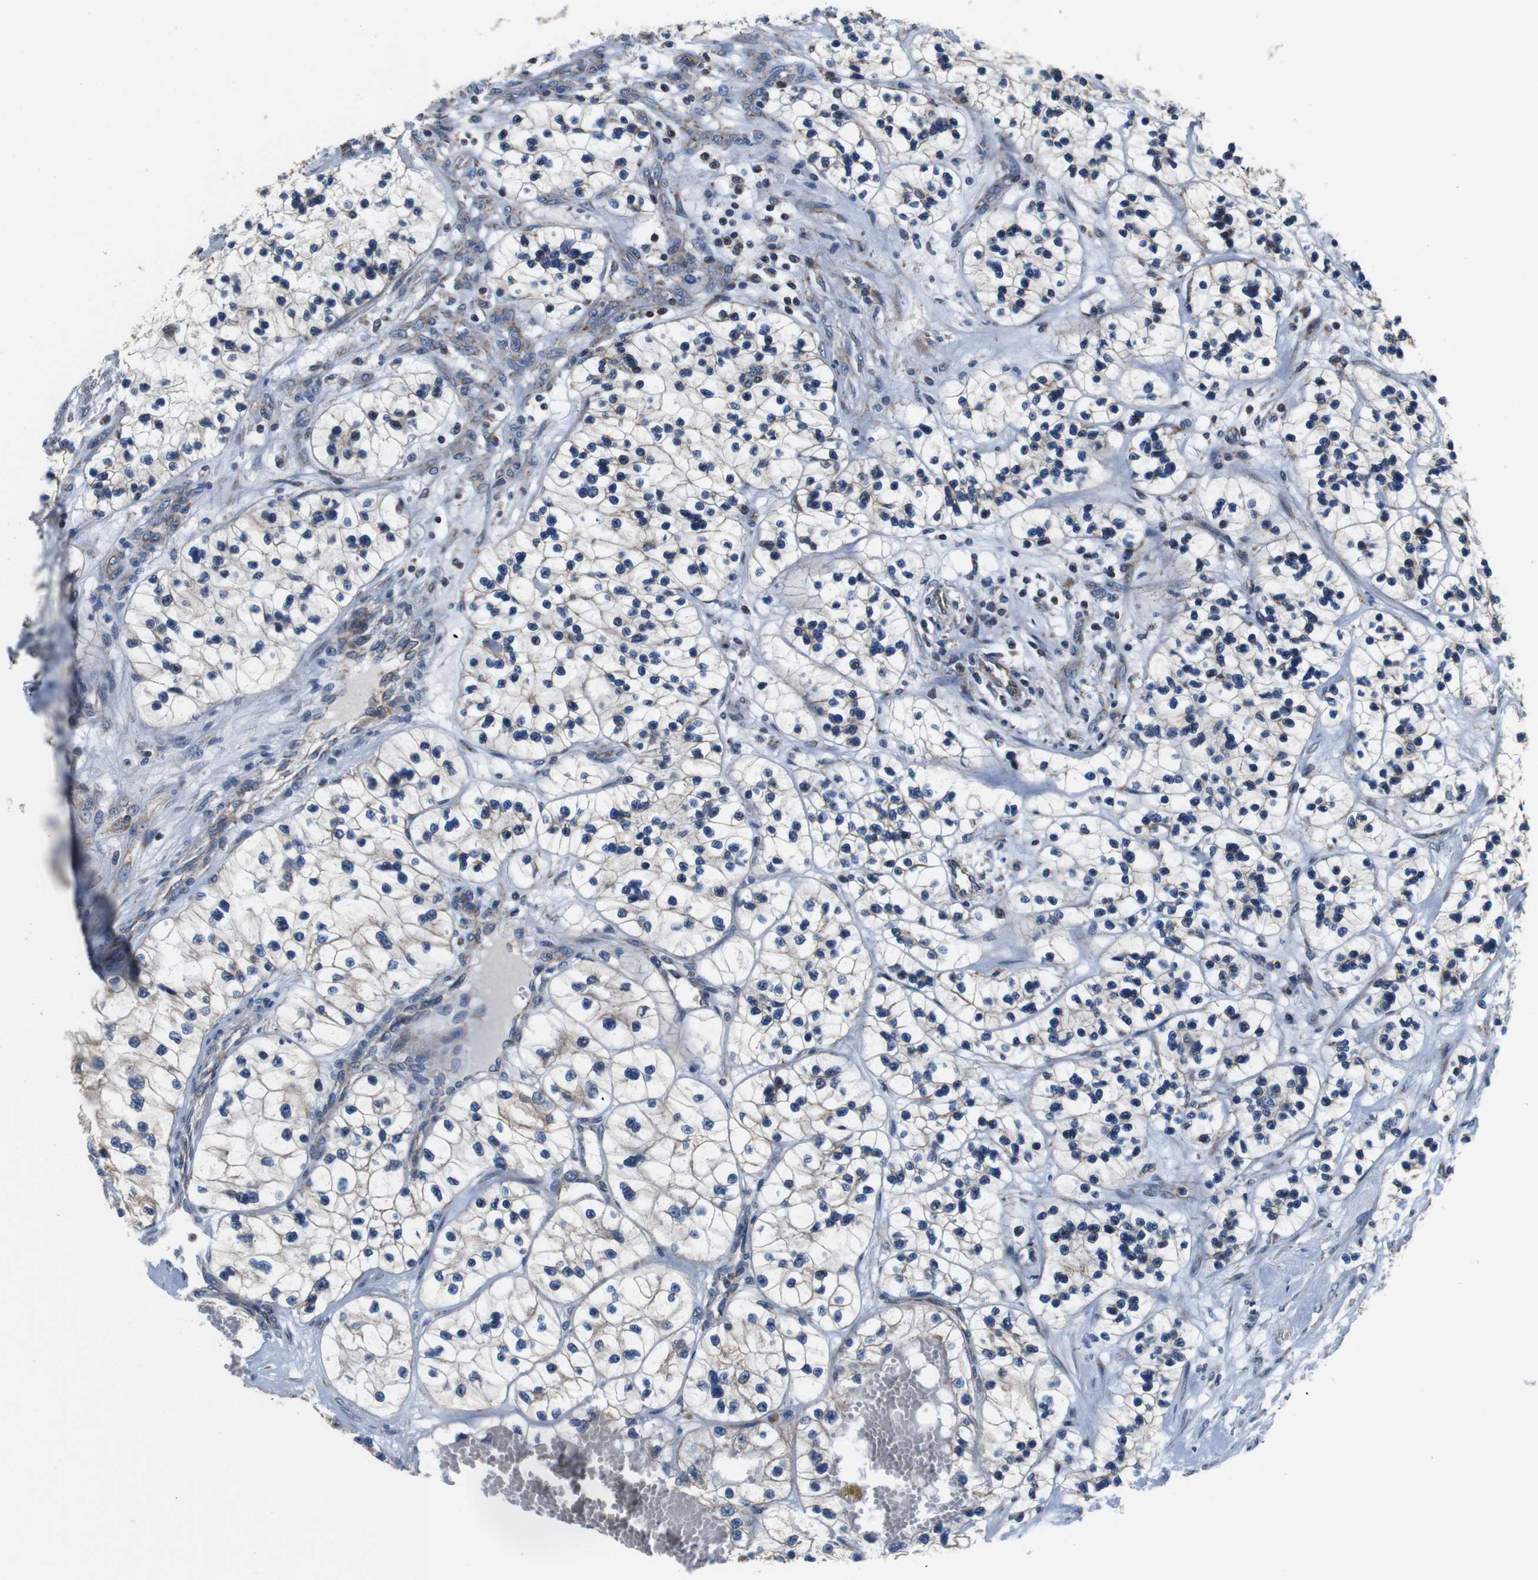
{"staining": {"intensity": "negative", "quantity": "none", "location": "none"}, "tissue": "renal cancer", "cell_type": "Tumor cells", "image_type": "cancer", "snomed": [{"axis": "morphology", "description": "Adenocarcinoma, NOS"}, {"axis": "topography", "description": "Kidney"}], "caption": "This is a histopathology image of immunohistochemistry (IHC) staining of renal cancer, which shows no expression in tumor cells.", "gene": "LRP4", "patient": {"sex": "female", "age": 57}}